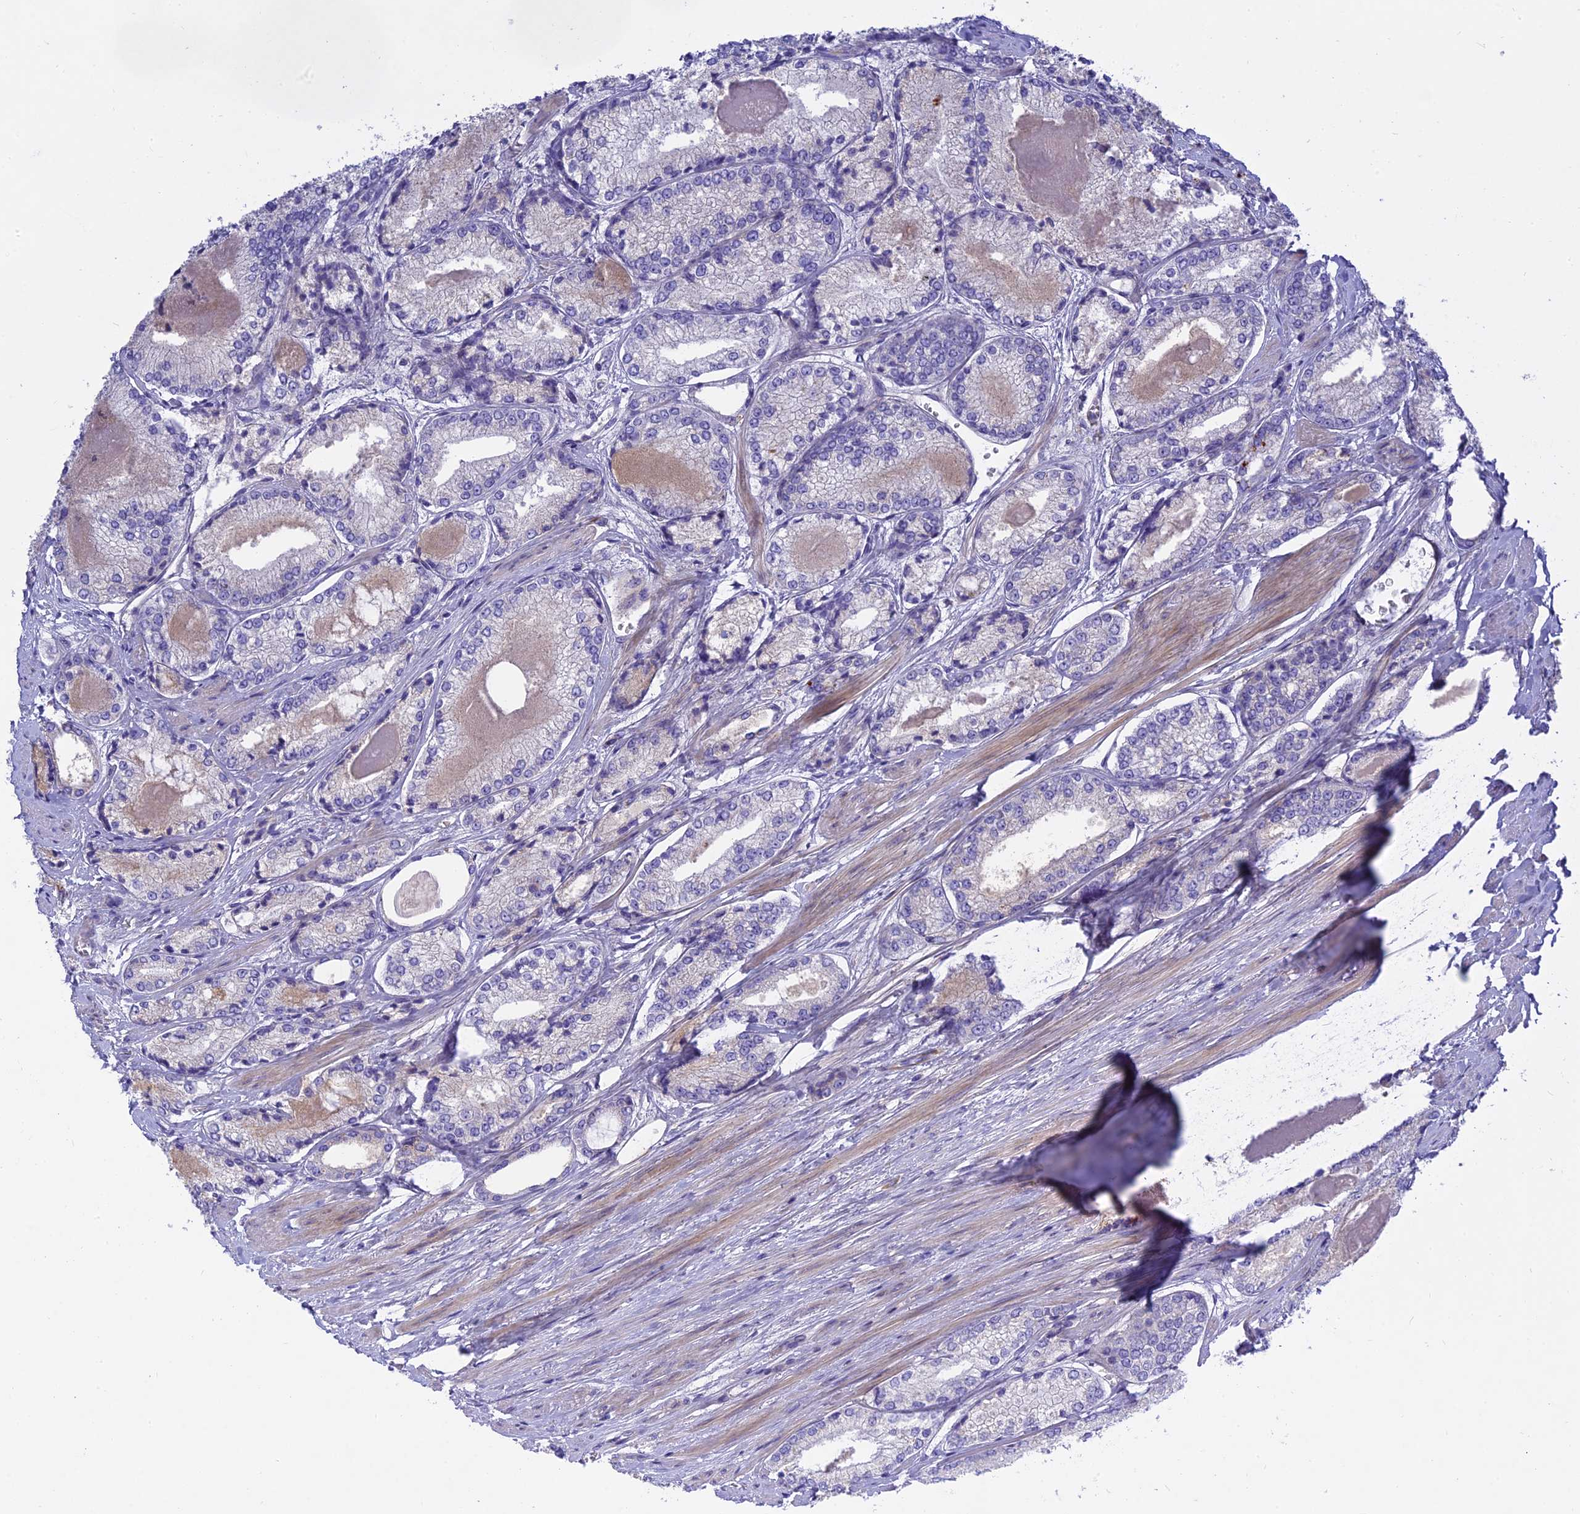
{"staining": {"intensity": "negative", "quantity": "none", "location": "none"}, "tissue": "prostate cancer", "cell_type": "Tumor cells", "image_type": "cancer", "snomed": [{"axis": "morphology", "description": "Adenocarcinoma, Low grade"}, {"axis": "topography", "description": "Prostate"}], "caption": "Immunohistochemical staining of prostate low-grade adenocarcinoma exhibits no significant staining in tumor cells.", "gene": "MBD3L1", "patient": {"sex": "male", "age": 68}}